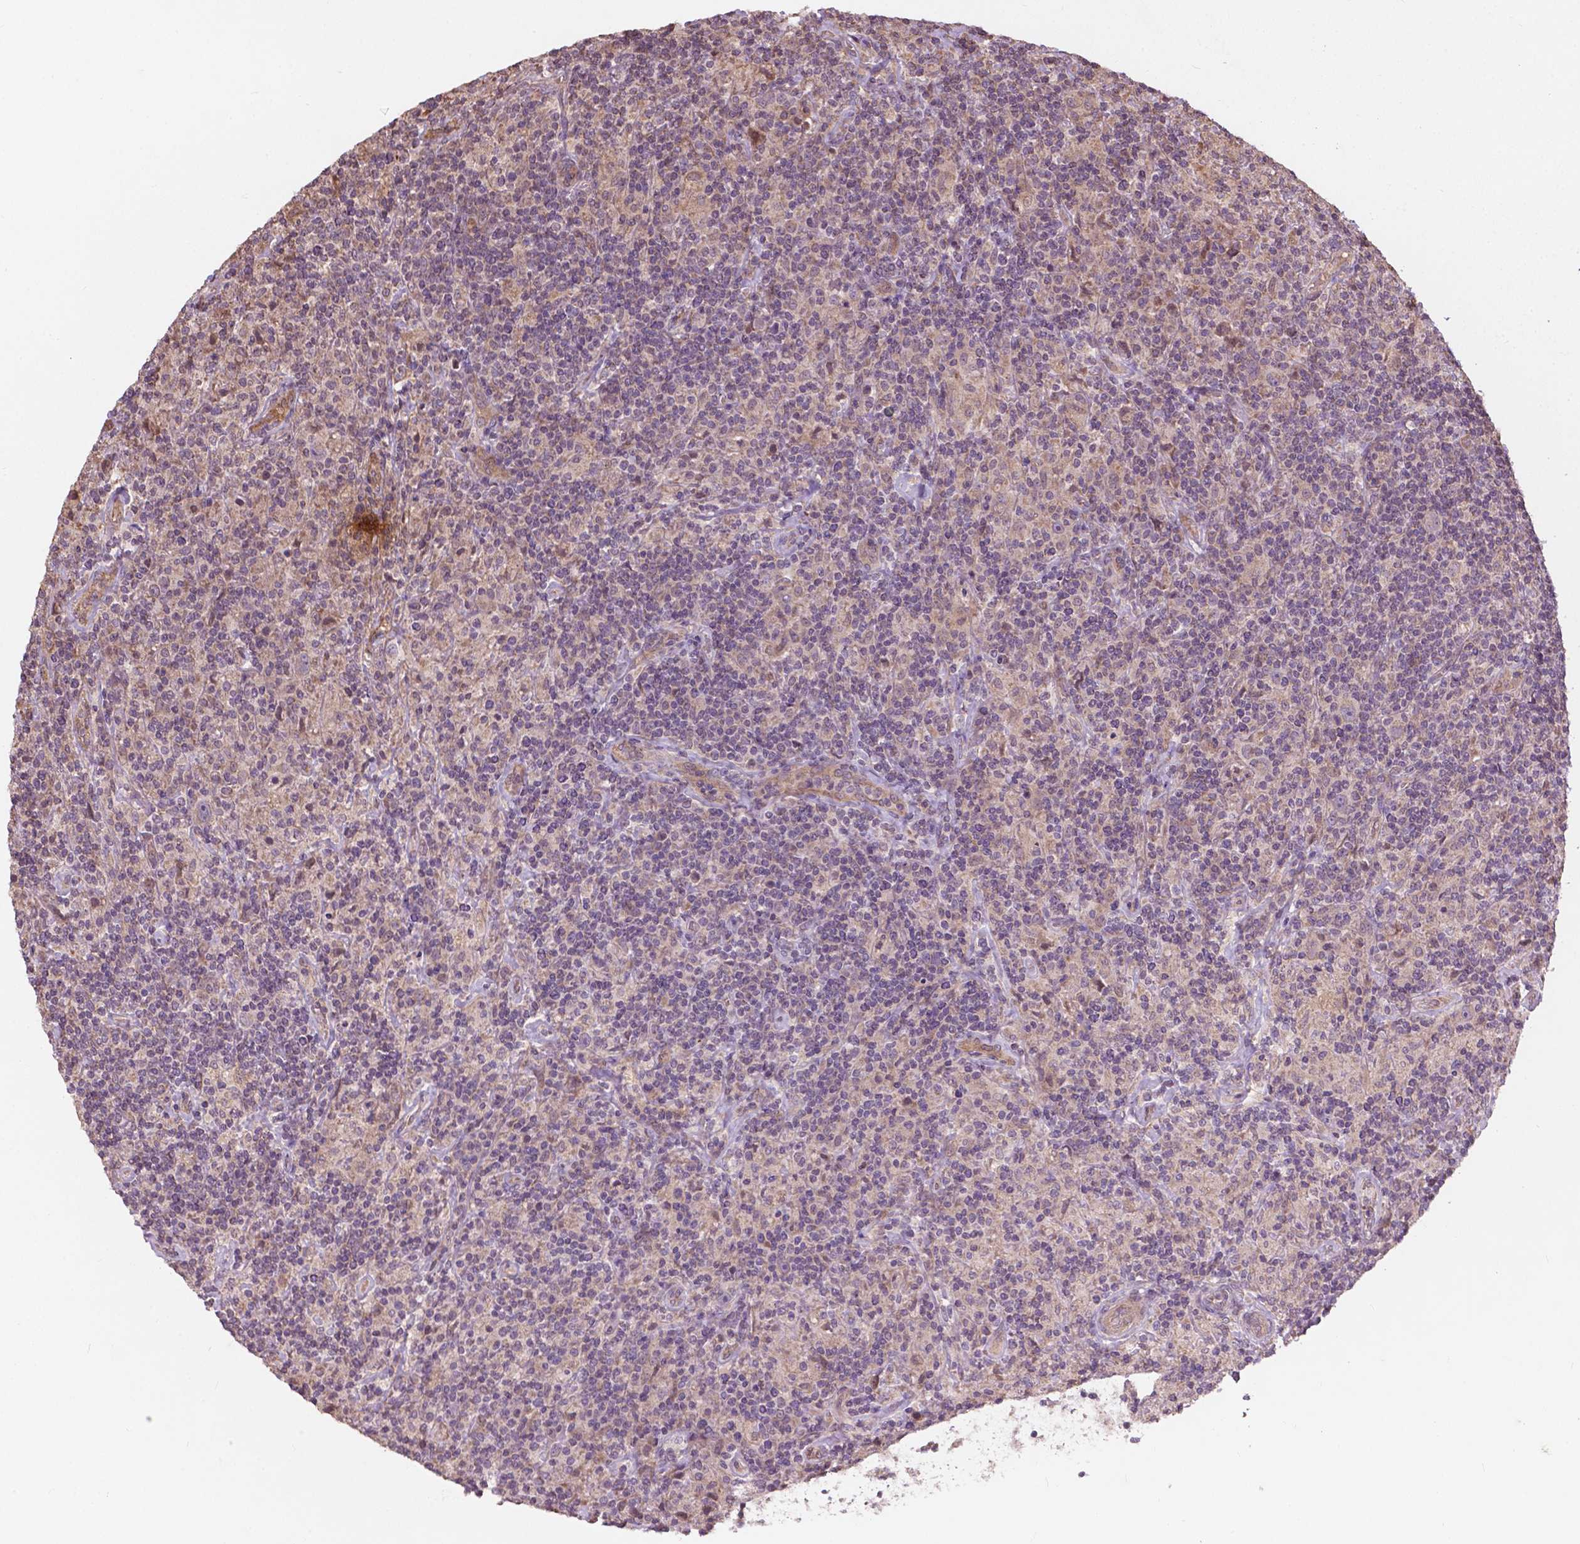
{"staining": {"intensity": "weak", "quantity": "<25%", "location": "cytoplasmic/membranous"}, "tissue": "lymphoma", "cell_type": "Tumor cells", "image_type": "cancer", "snomed": [{"axis": "morphology", "description": "Hodgkin's disease, NOS"}, {"axis": "topography", "description": "Lymph node"}], "caption": "Protein analysis of Hodgkin's disease displays no significant positivity in tumor cells.", "gene": "CDC42BPA", "patient": {"sex": "male", "age": 70}}